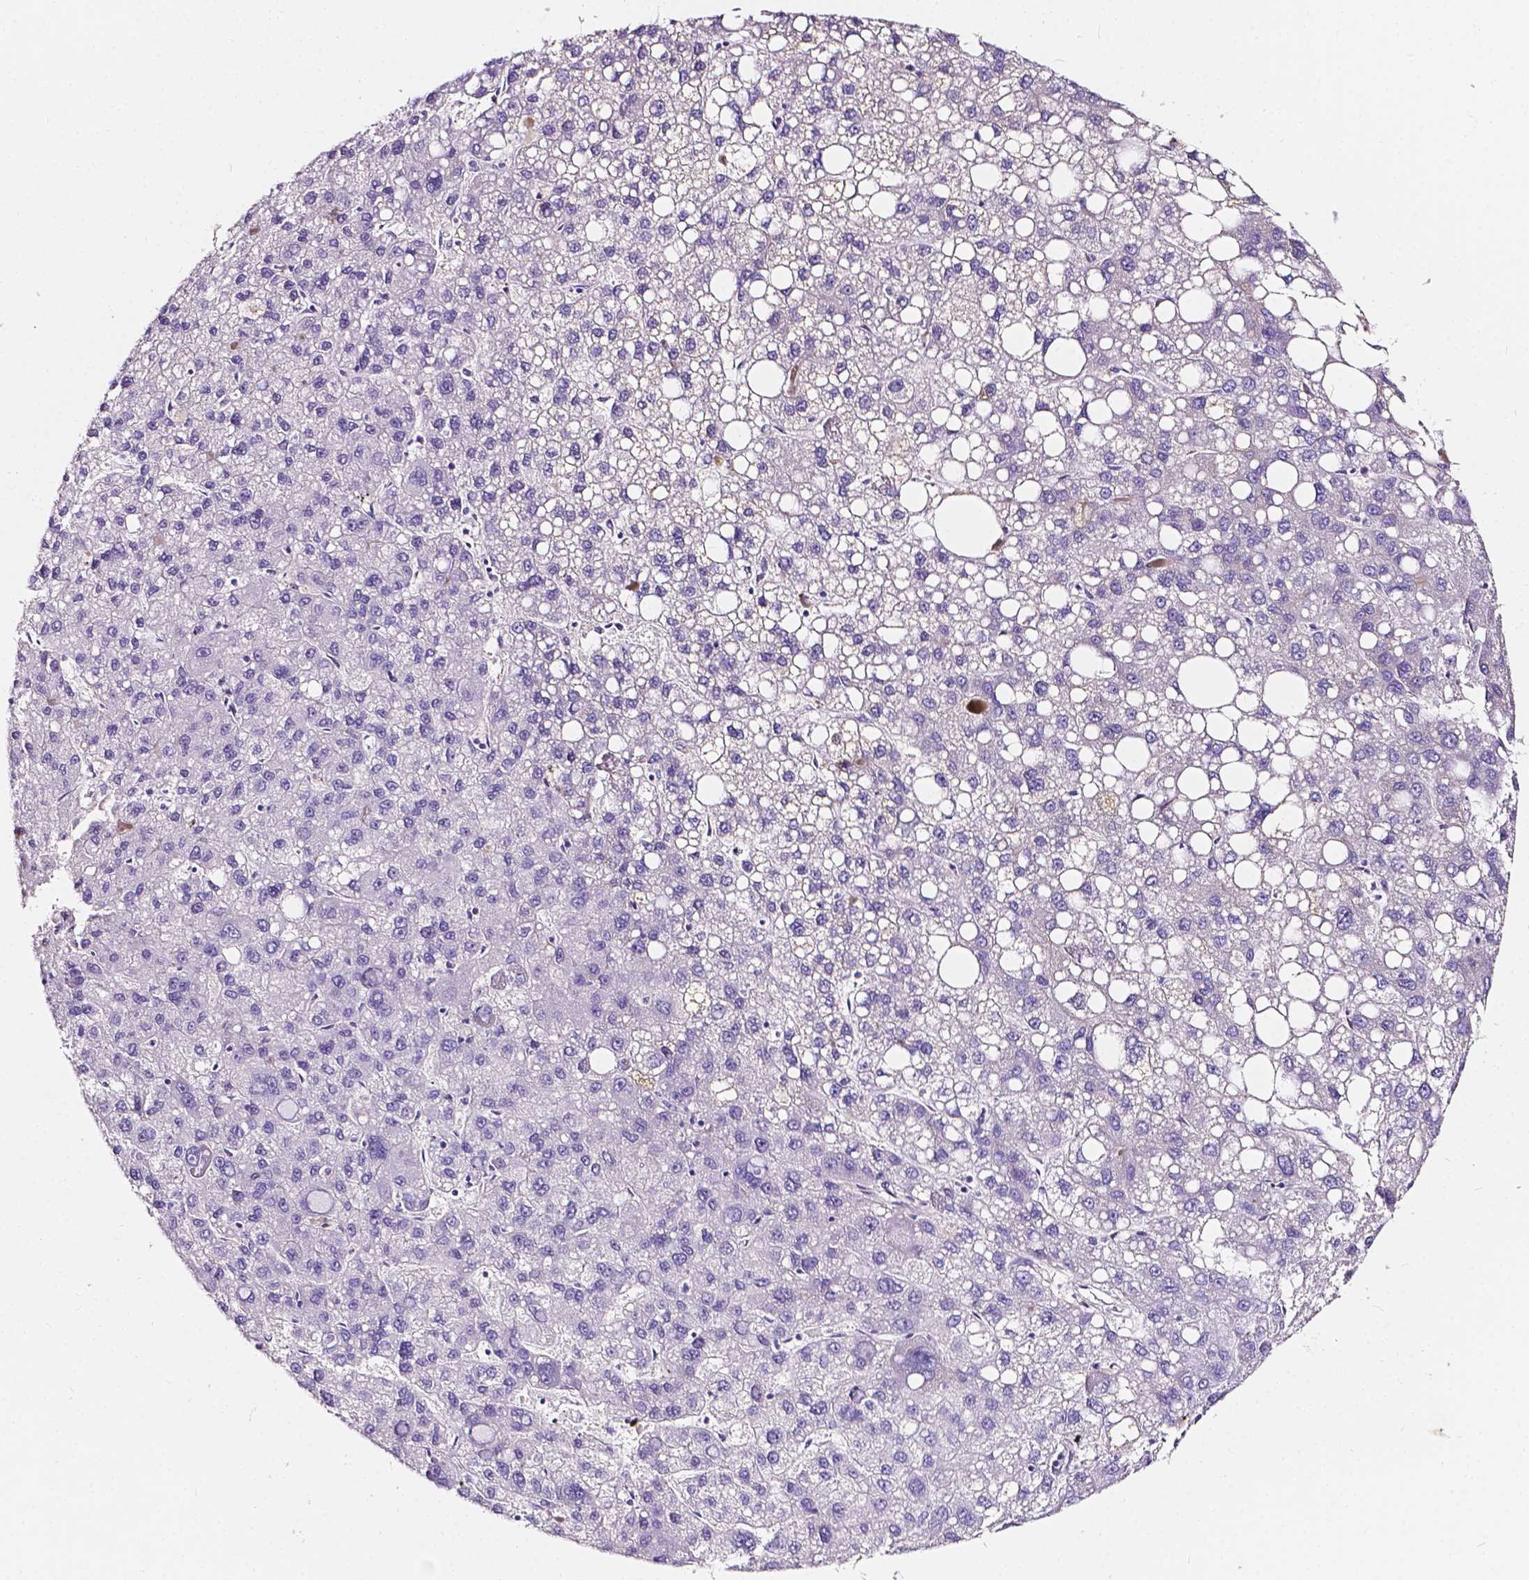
{"staining": {"intensity": "negative", "quantity": "none", "location": "none"}, "tissue": "liver cancer", "cell_type": "Tumor cells", "image_type": "cancer", "snomed": [{"axis": "morphology", "description": "Carcinoma, Hepatocellular, NOS"}, {"axis": "topography", "description": "Liver"}], "caption": "Immunohistochemical staining of human liver hepatocellular carcinoma demonstrates no significant staining in tumor cells.", "gene": "CLSTN2", "patient": {"sex": "female", "age": 82}}